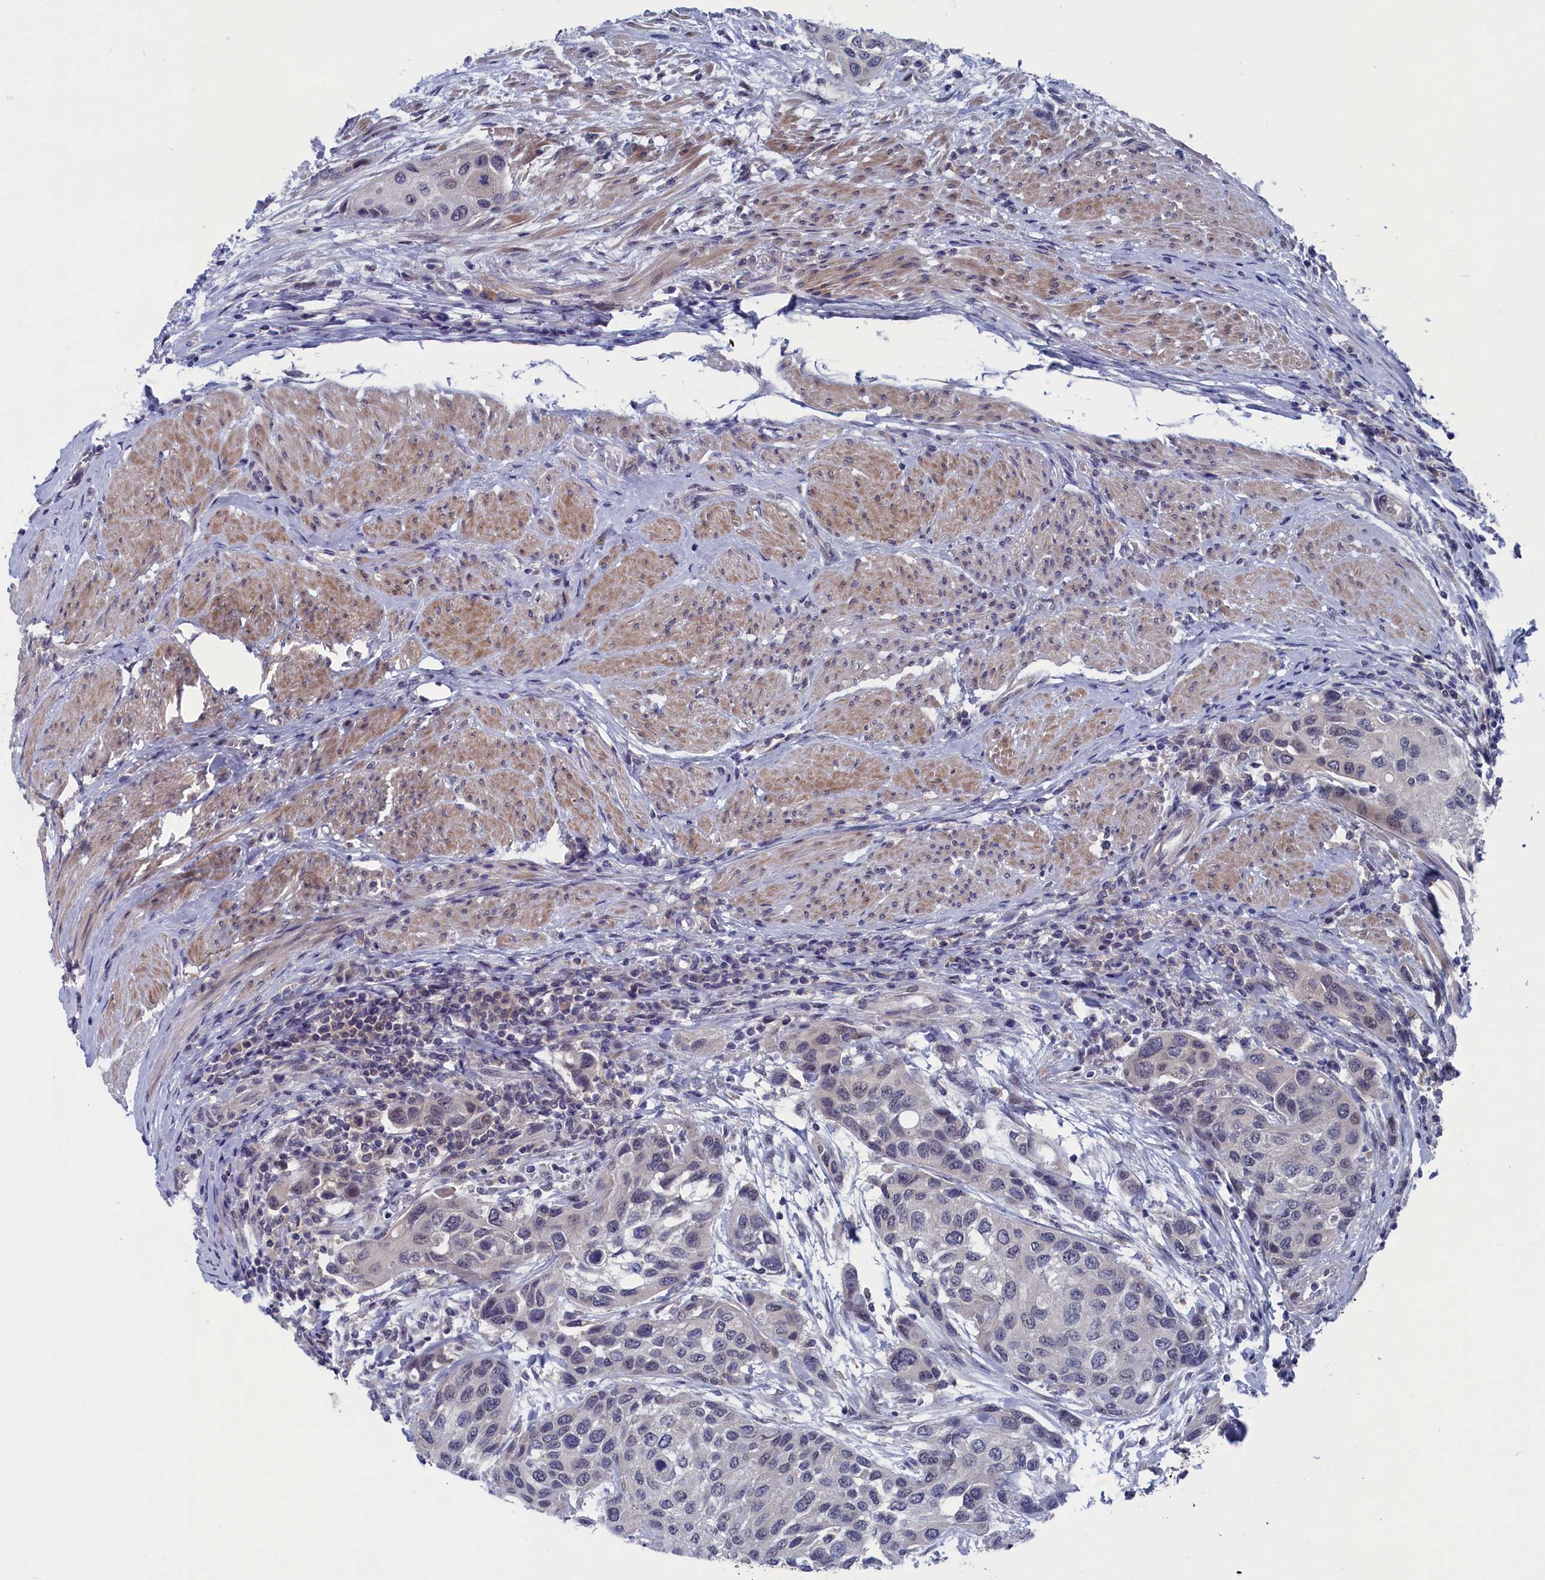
{"staining": {"intensity": "negative", "quantity": "none", "location": "none"}, "tissue": "urothelial cancer", "cell_type": "Tumor cells", "image_type": "cancer", "snomed": [{"axis": "morphology", "description": "Normal tissue, NOS"}, {"axis": "morphology", "description": "Urothelial carcinoma, High grade"}, {"axis": "topography", "description": "Vascular tissue"}, {"axis": "topography", "description": "Urinary bladder"}], "caption": "Immunohistochemistry (IHC) image of human urothelial carcinoma (high-grade) stained for a protein (brown), which exhibits no expression in tumor cells. (DAB (3,3'-diaminobenzidine) immunohistochemistry (IHC), high magnification).", "gene": "SPATA13", "patient": {"sex": "female", "age": 56}}